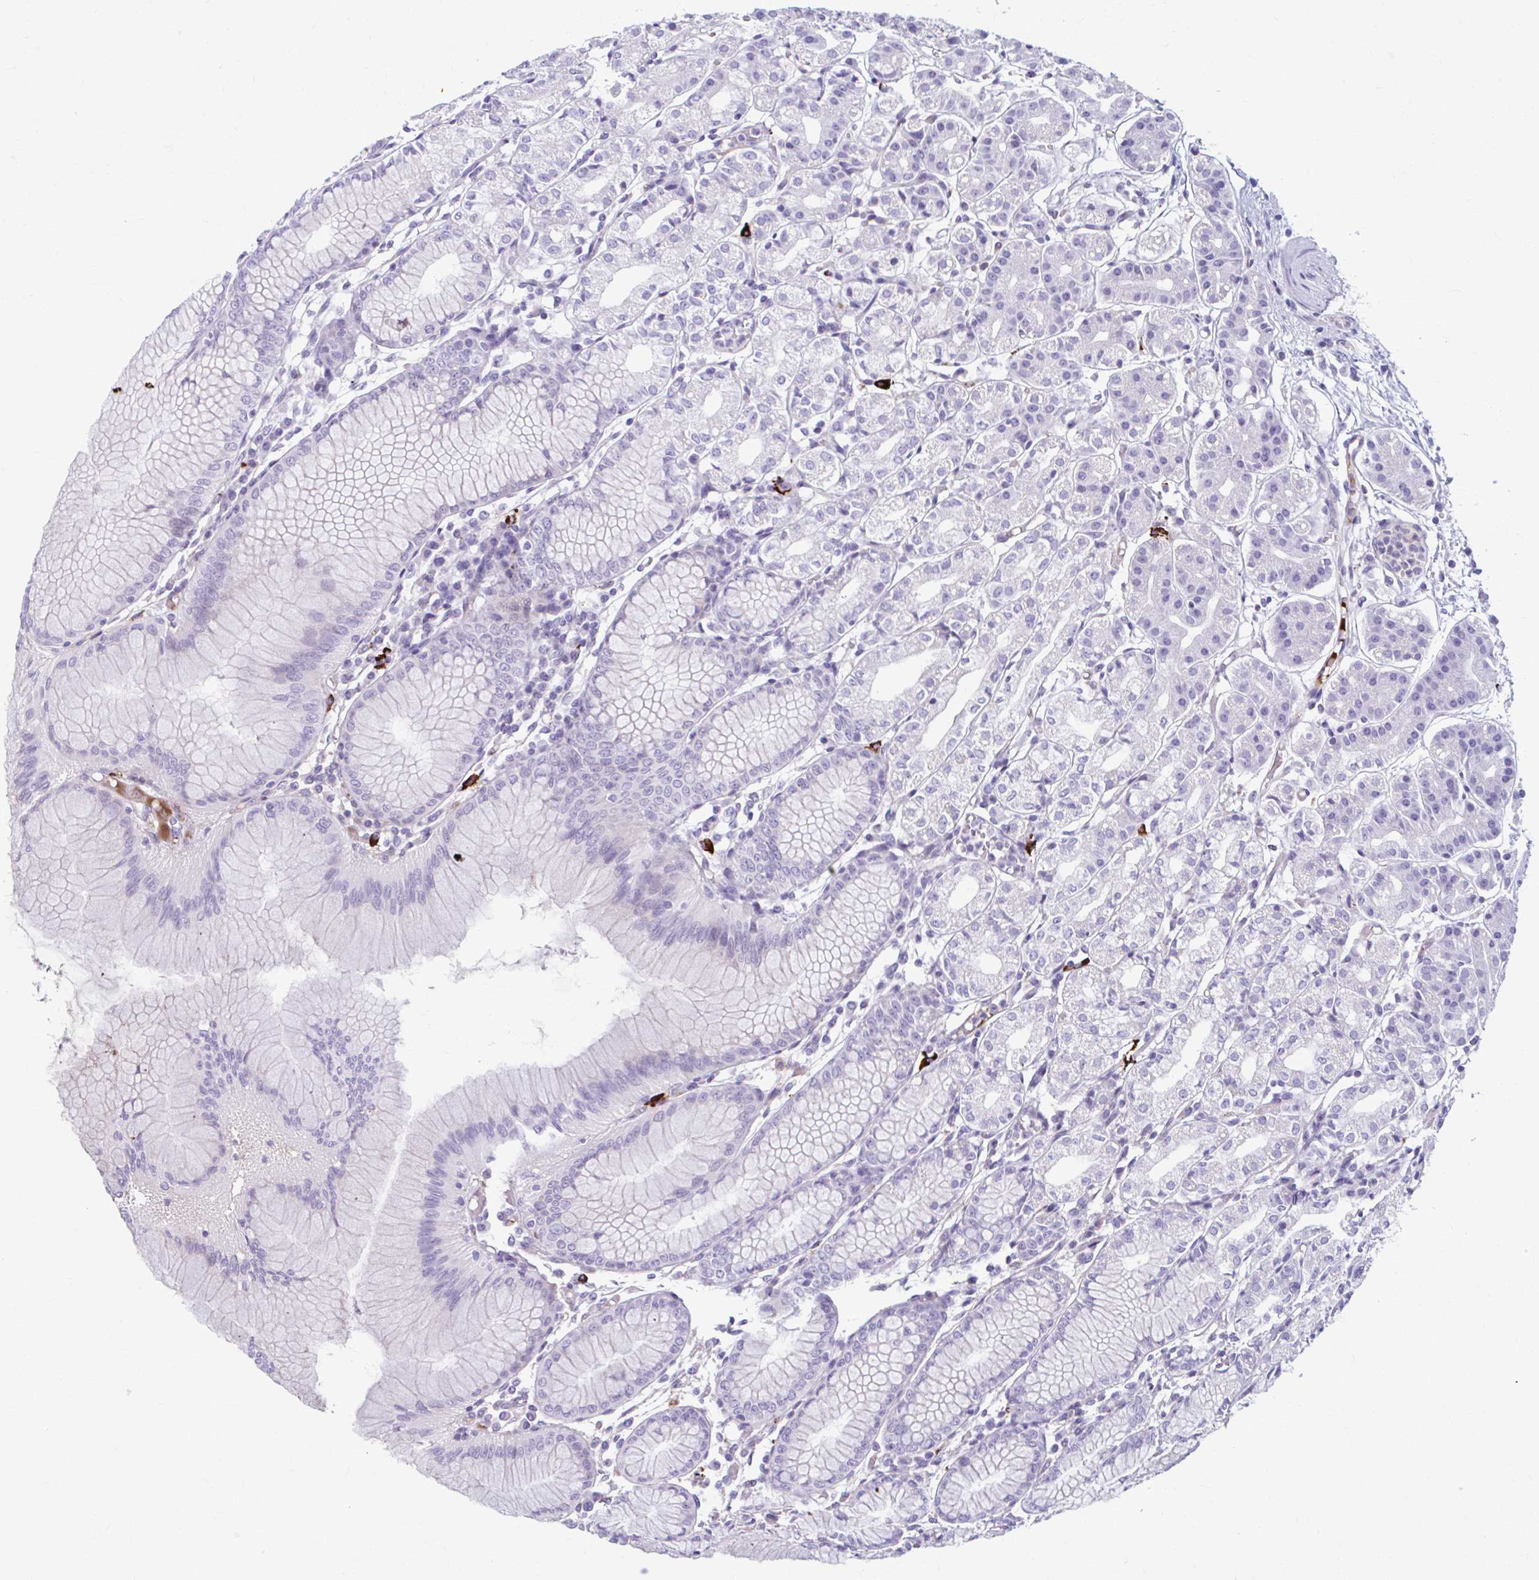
{"staining": {"intensity": "negative", "quantity": "none", "location": "none"}, "tissue": "stomach", "cell_type": "Glandular cells", "image_type": "normal", "snomed": [{"axis": "morphology", "description": "Normal tissue, NOS"}, {"axis": "topography", "description": "Stomach"}], "caption": "This is a photomicrograph of immunohistochemistry (IHC) staining of benign stomach, which shows no expression in glandular cells.", "gene": "C12orf71", "patient": {"sex": "female", "age": 57}}